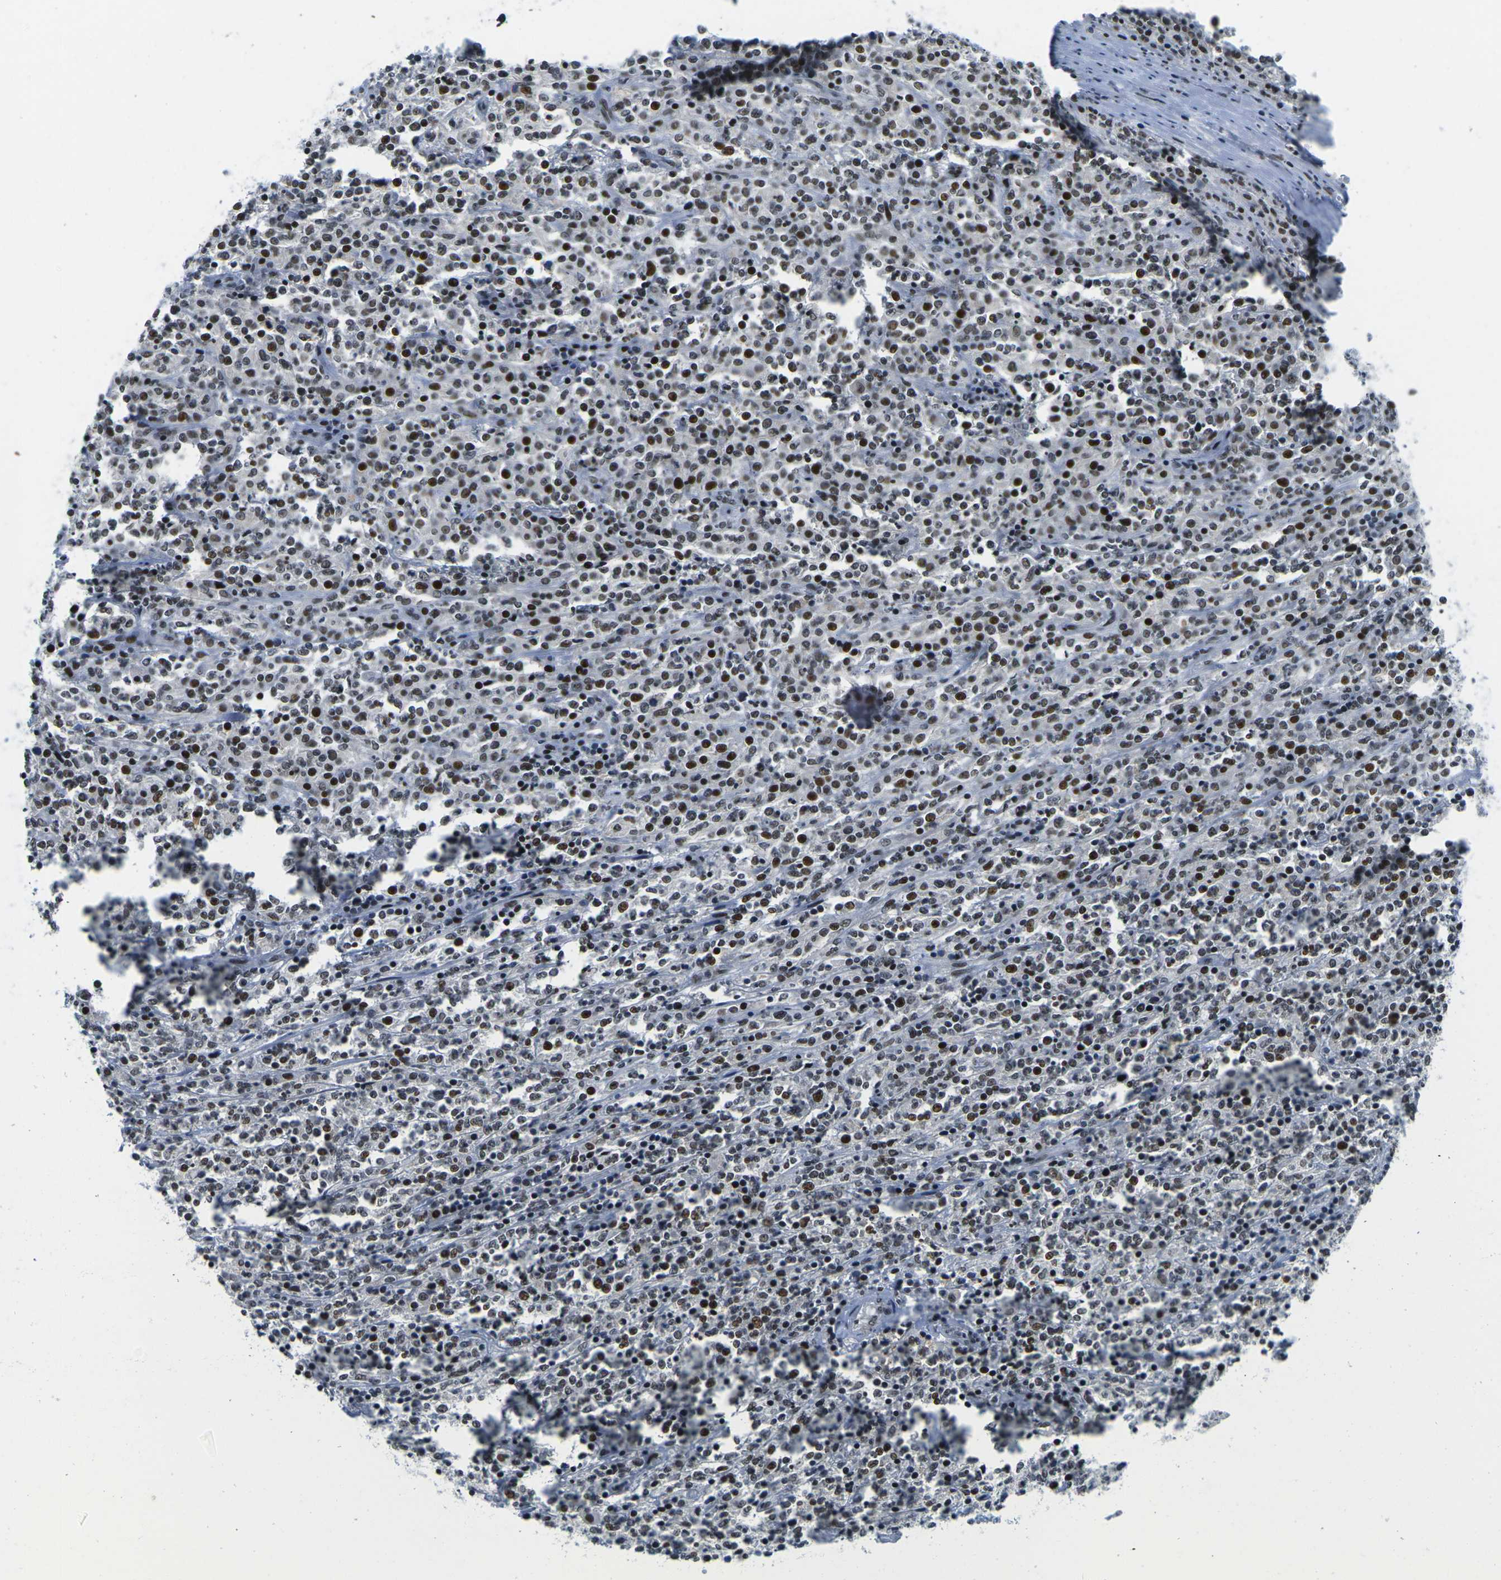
{"staining": {"intensity": "strong", "quantity": "25%-75%", "location": "nuclear"}, "tissue": "lymphoma", "cell_type": "Tumor cells", "image_type": "cancer", "snomed": [{"axis": "morphology", "description": "Malignant lymphoma, non-Hodgkin's type, High grade"}, {"axis": "topography", "description": "Soft tissue"}], "caption": "About 25%-75% of tumor cells in malignant lymphoma, non-Hodgkin's type (high-grade) display strong nuclear protein expression as visualized by brown immunohistochemical staining.", "gene": "PRPF8", "patient": {"sex": "male", "age": 18}}